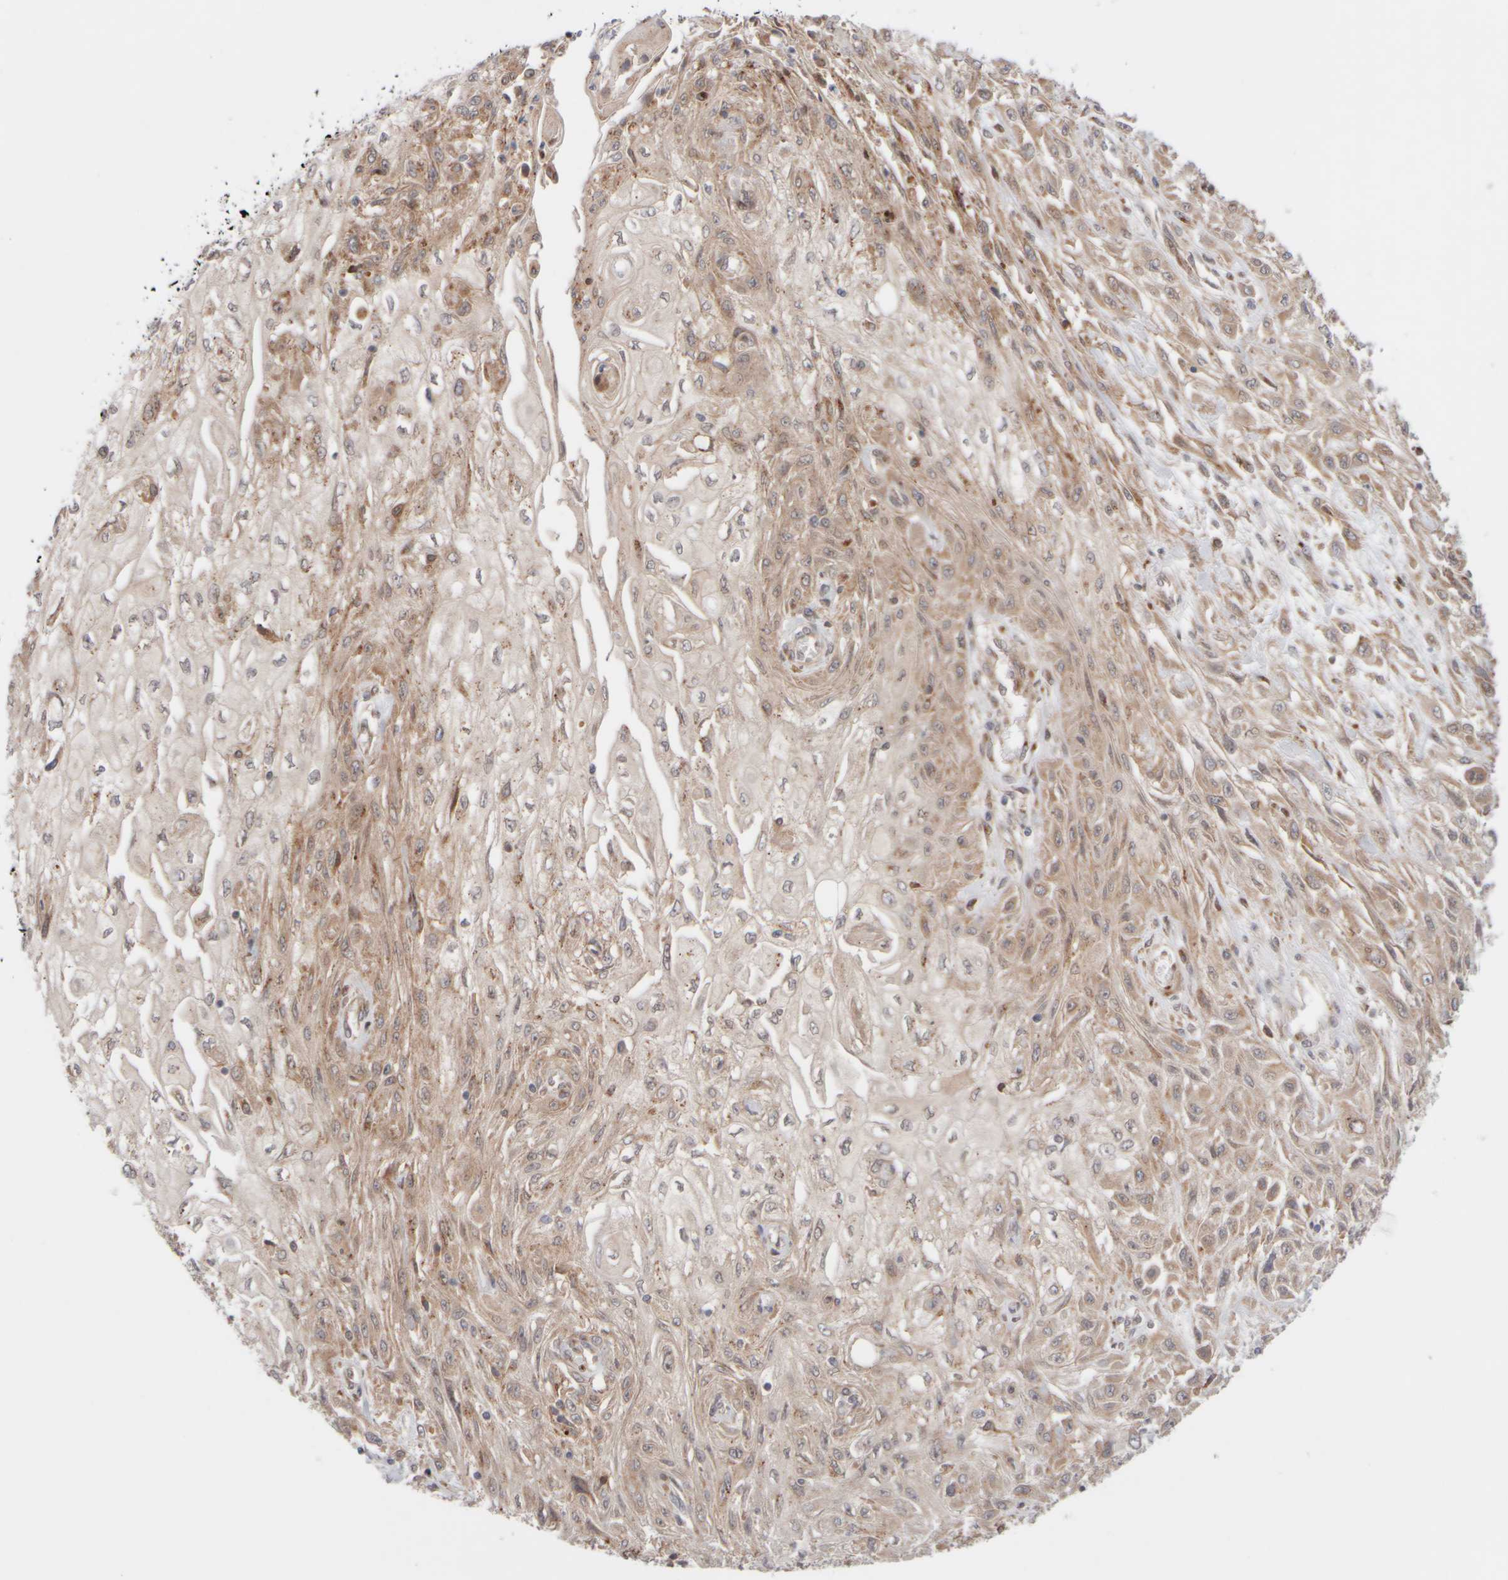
{"staining": {"intensity": "weak", "quantity": ">75%", "location": "cytoplasmic/membranous"}, "tissue": "skin cancer", "cell_type": "Tumor cells", "image_type": "cancer", "snomed": [{"axis": "morphology", "description": "Squamous cell carcinoma, NOS"}, {"axis": "morphology", "description": "Squamous cell carcinoma, metastatic, NOS"}, {"axis": "topography", "description": "Skin"}, {"axis": "topography", "description": "Lymph node"}], "caption": "IHC micrograph of skin cancer (squamous cell carcinoma) stained for a protein (brown), which reveals low levels of weak cytoplasmic/membranous staining in approximately >75% of tumor cells.", "gene": "GCN1", "patient": {"sex": "male", "age": 75}}